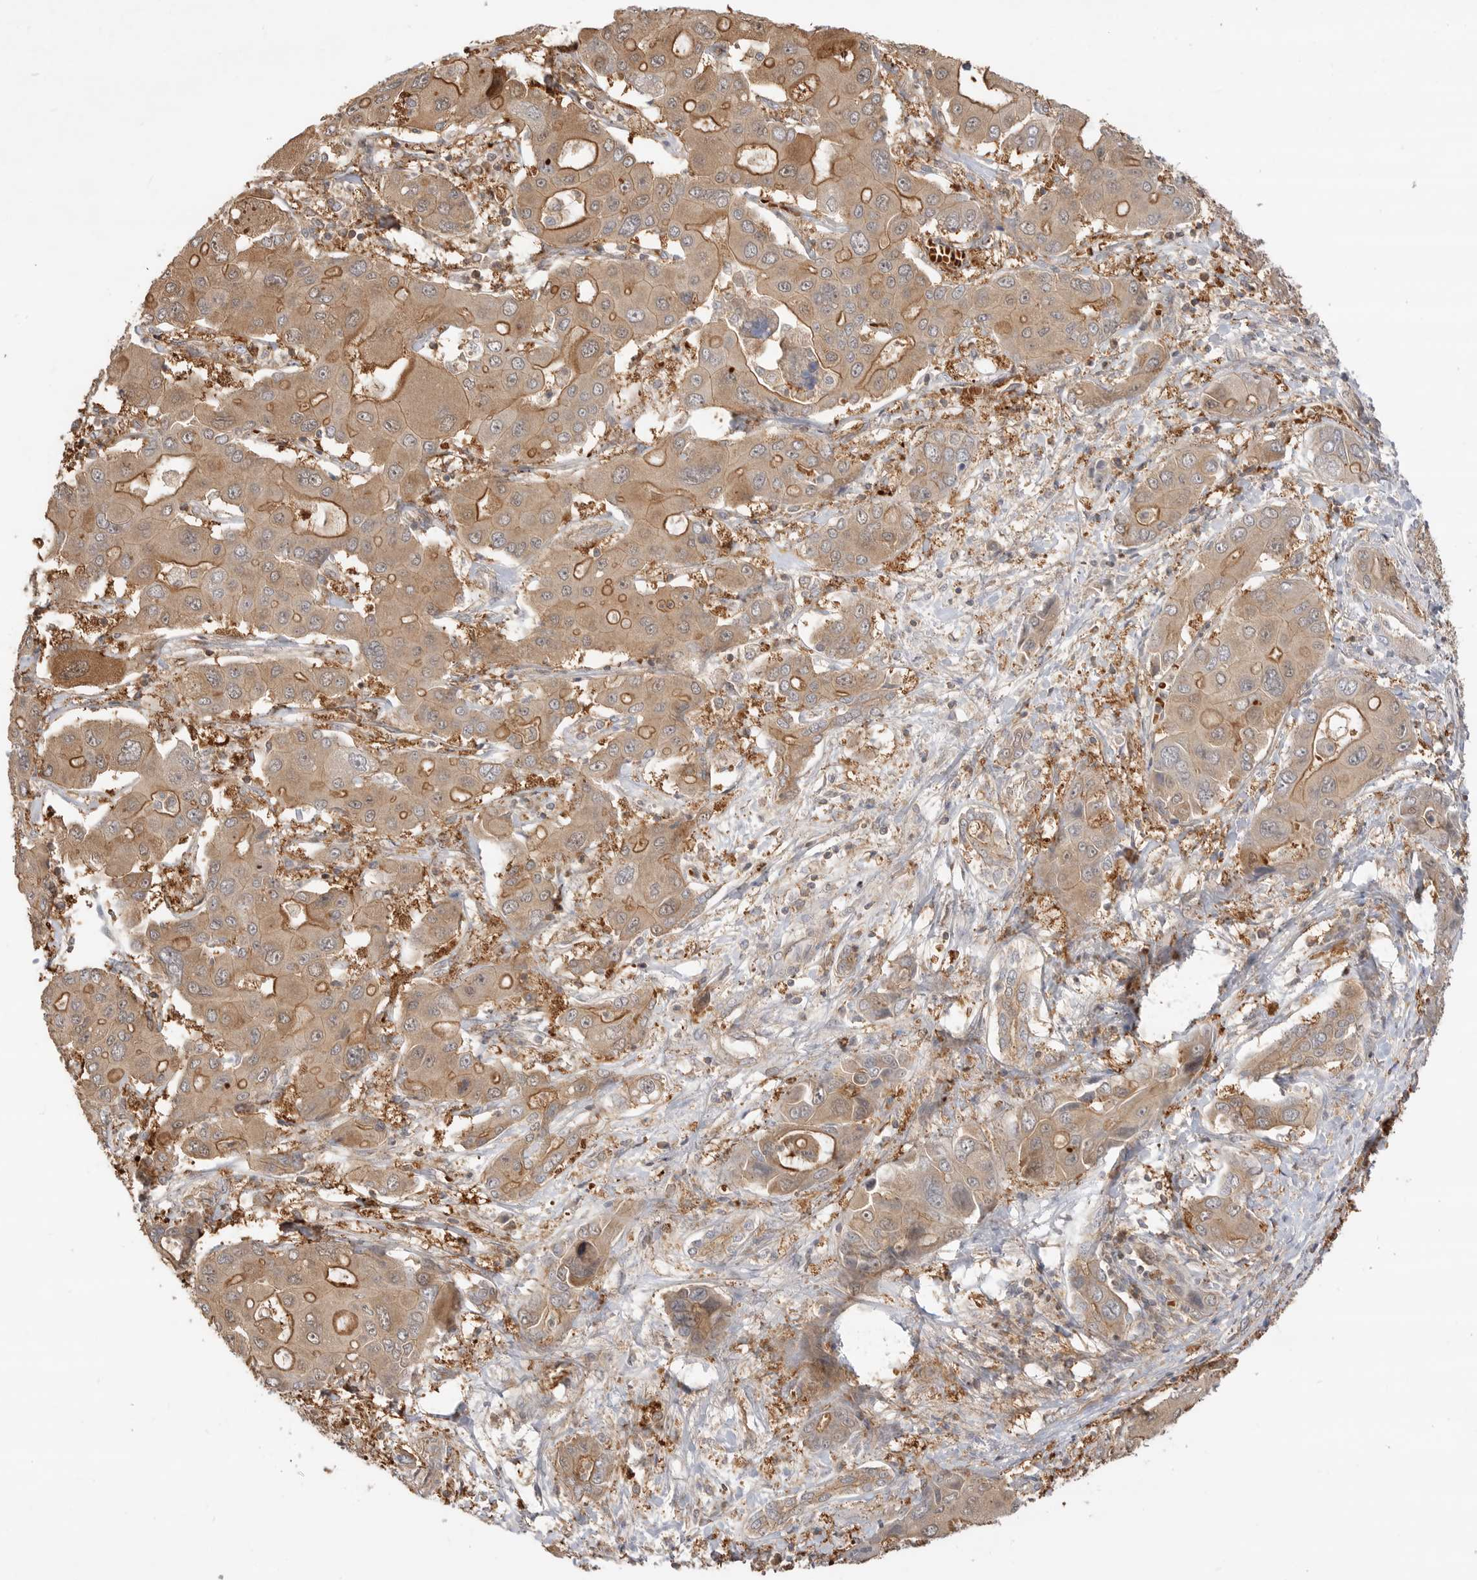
{"staining": {"intensity": "moderate", "quantity": ">75%", "location": "cytoplasmic/membranous"}, "tissue": "liver cancer", "cell_type": "Tumor cells", "image_type": "cancer", "snomed": [{"axis": "morphology", "description": "Cholangiocarcinoma"}, {"axis": "topography", "description": "Liver"}], "caption": "Approximately >75% of tumor cells in human cholangiocarcinoma (liver) demonstrate moderate cytoplasmic/membranous protein positivity as visualized by brown immunohistochemical staining.", "gene": "CLDN12", "patient": {"sex": "male", "age": 67}}